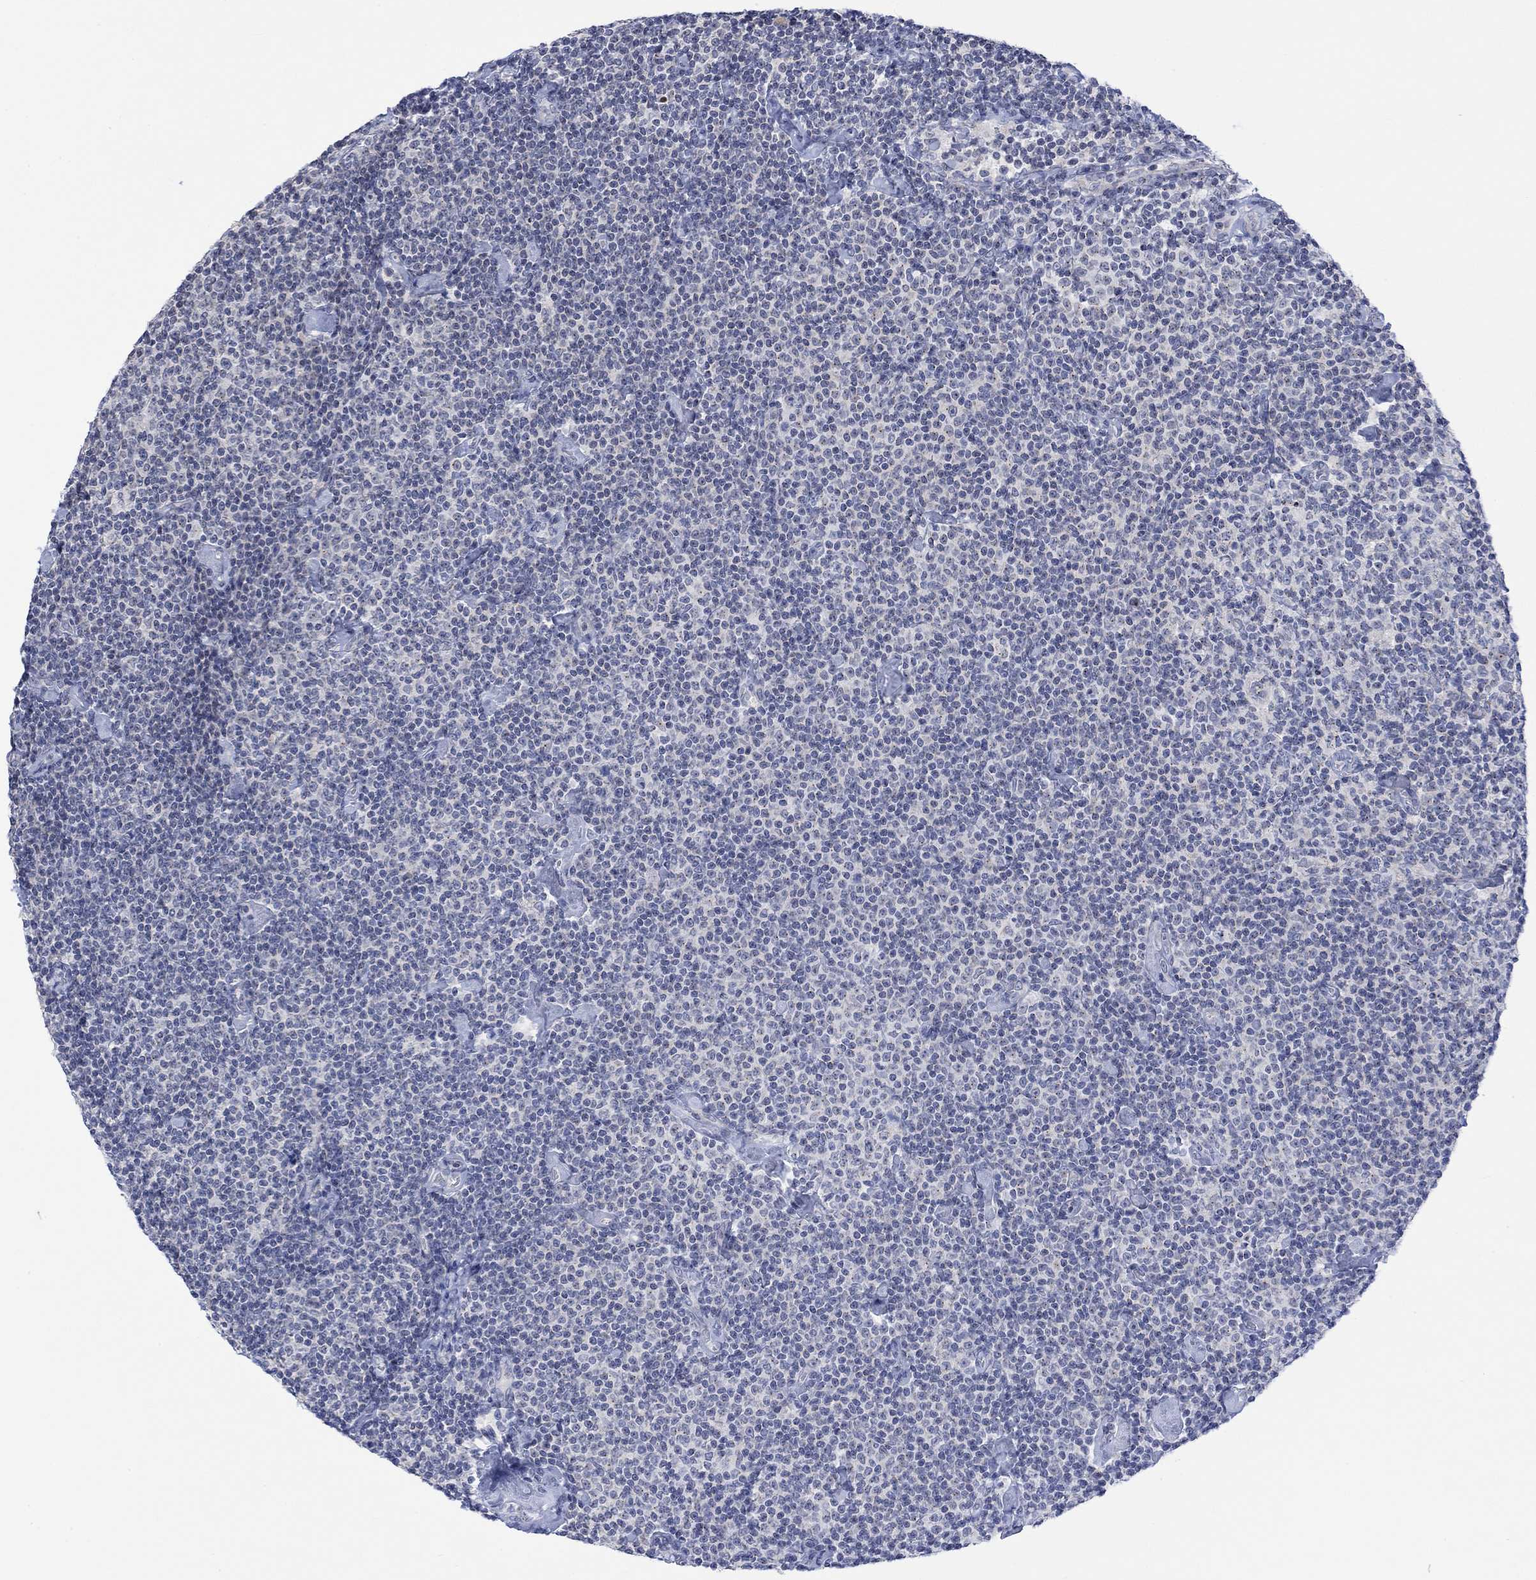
{"staining": {"intensity": "negative", "quantity": "none", "location": "none"}, "tissue": "lymphoma", "cell_type": "Tumor cells", "image_type": "cancer", "snomed": [{"axis": "morphology", "description": "Malignant lymphoma, non-Hodgkin's type, Low grade"}, {"axis": "topography", "description": "Lymph node"}], "caption": "The photomicrograph demonstrates no staining of tumor cells in lymphoma.", "gene": "DCX", "patient": {"sex": "male", "age": 81}}